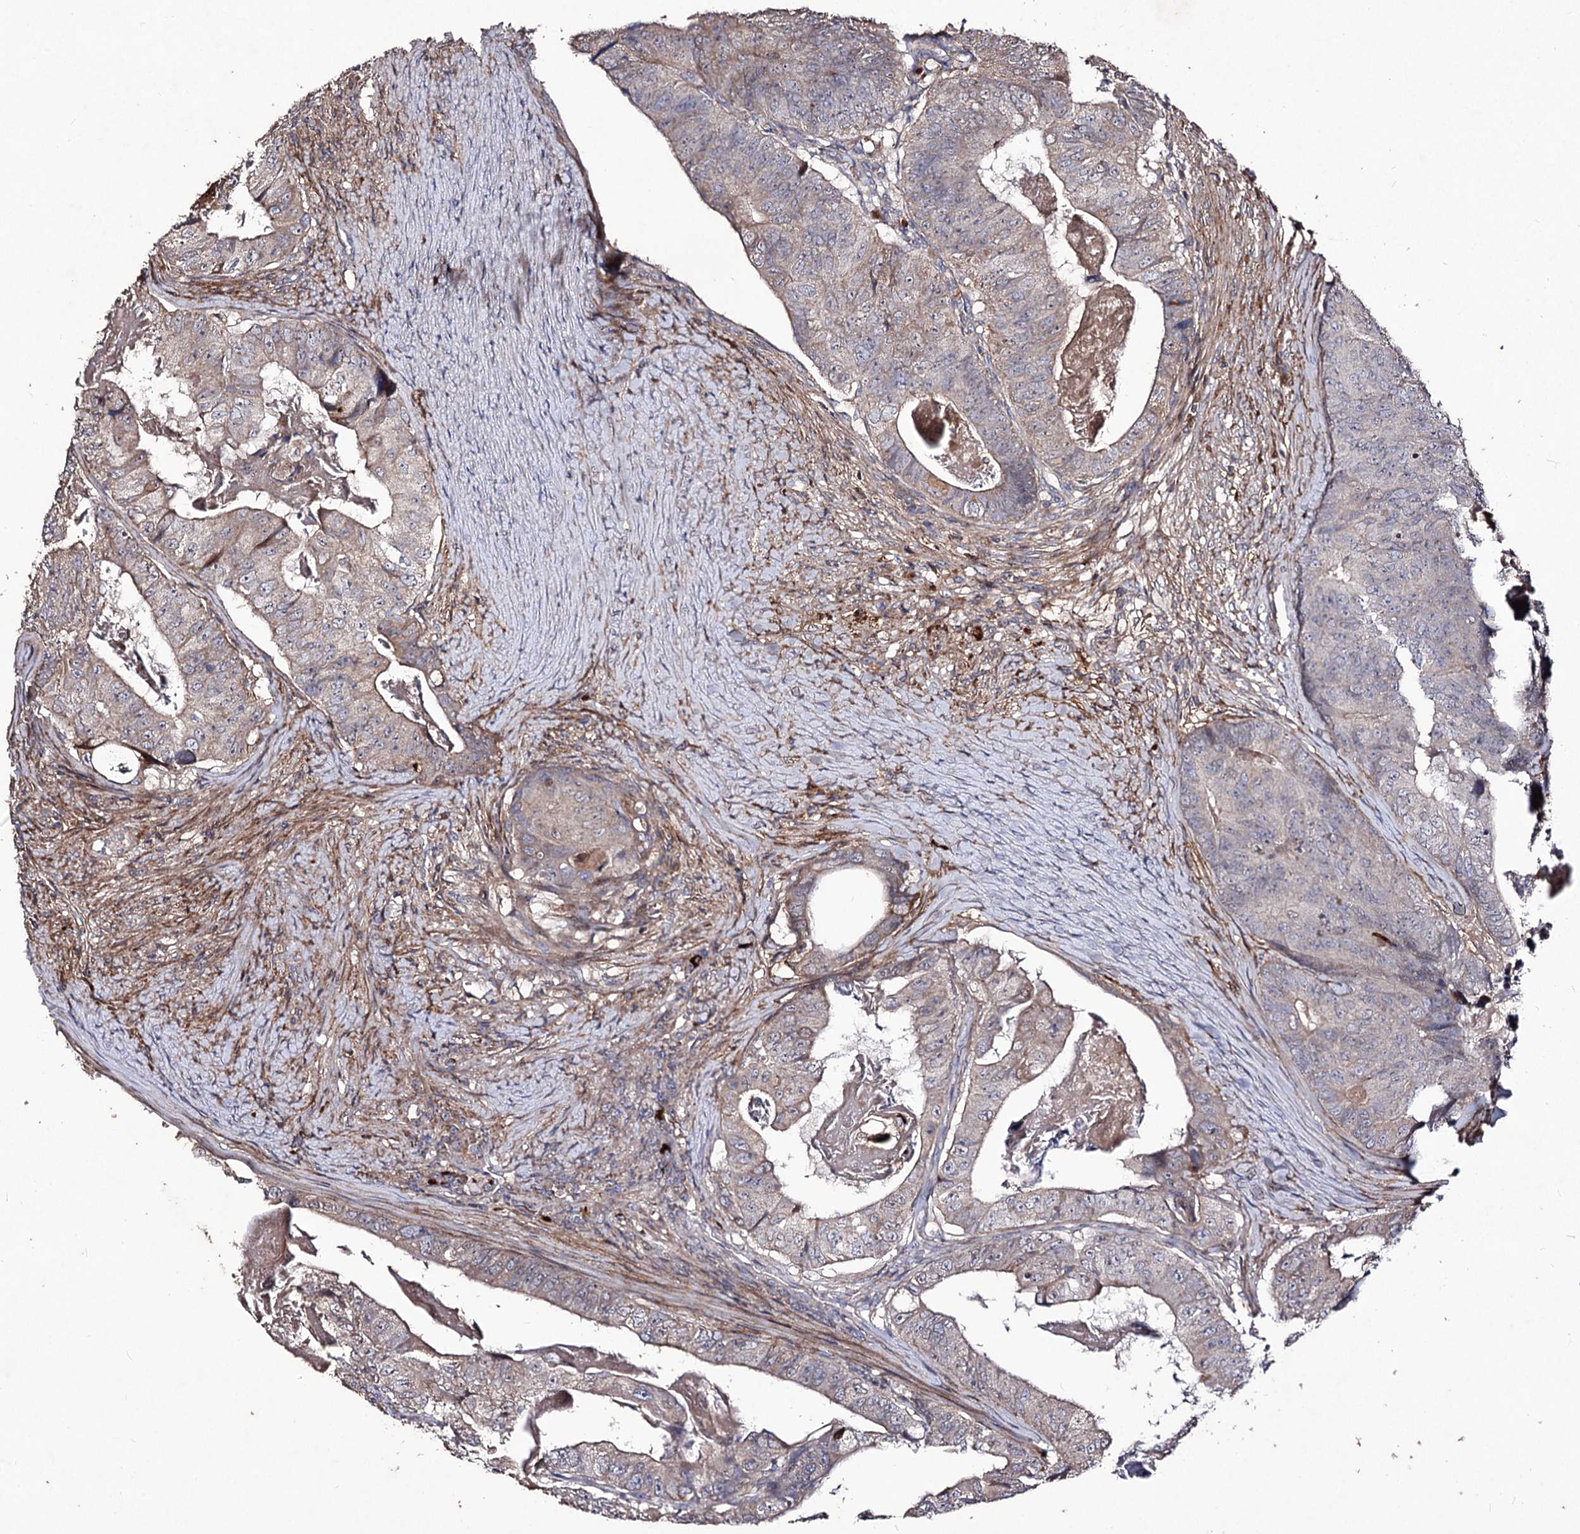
{"staining": {"intensity": "weak", "quantity": "<25%", "location": "cytoplasmic/membranous"}, "tissue": "colorectal cancer", "cell_type": "Tumor cells", "image_type": "cancer", "snomed": [{"axis": "morphology", "description": "Adenocarcinoma, NOS"}, {"axis": "topography", "description": "Colon"}], "caption": "This is a photomicrograph of IHC staining of colorectal adenocarcinoma, which shows no expression in tumor cells.", "gene": "MYO1H", "patient": {"sex": "female", "age": 67}}